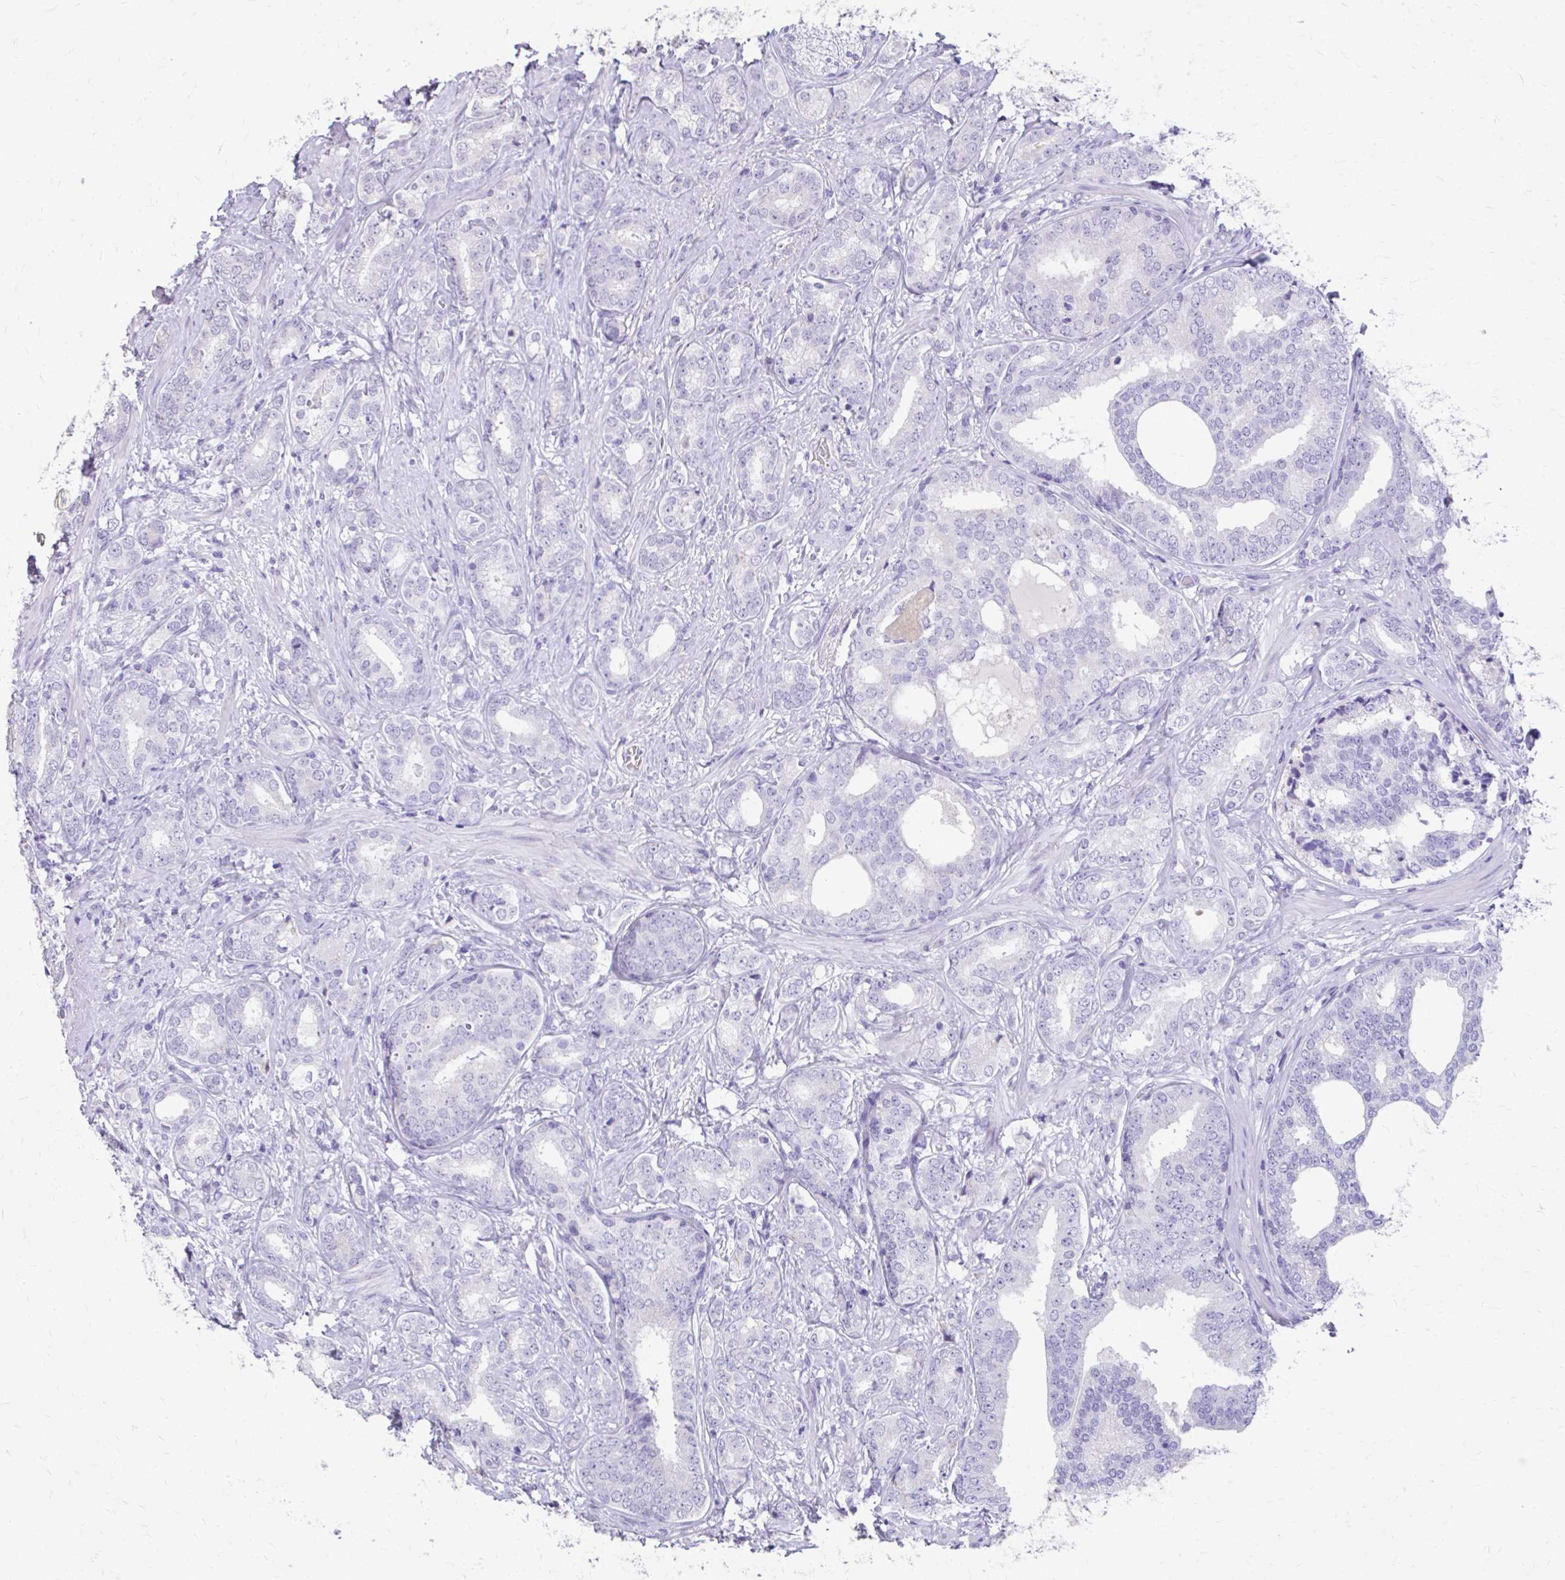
{"staining": {"intensity": "negative", "quantity": "none", "location": "none"}, "tissue": "prostate cancer", "cell_type": "Tumor cells", "image_type": "cancer", "snomed": [{"axis": "morphology", "description": "Adenocarcinoma, High grade"}, {"axis": "topography", "description": "Prostate"}], "caption": "IHC histopathology image of prostate cancer stained for a protein (brown), which reveals no staining in tumor cells.", "gene": "CFH", "patient": {"sex": "male", "age": 62}}